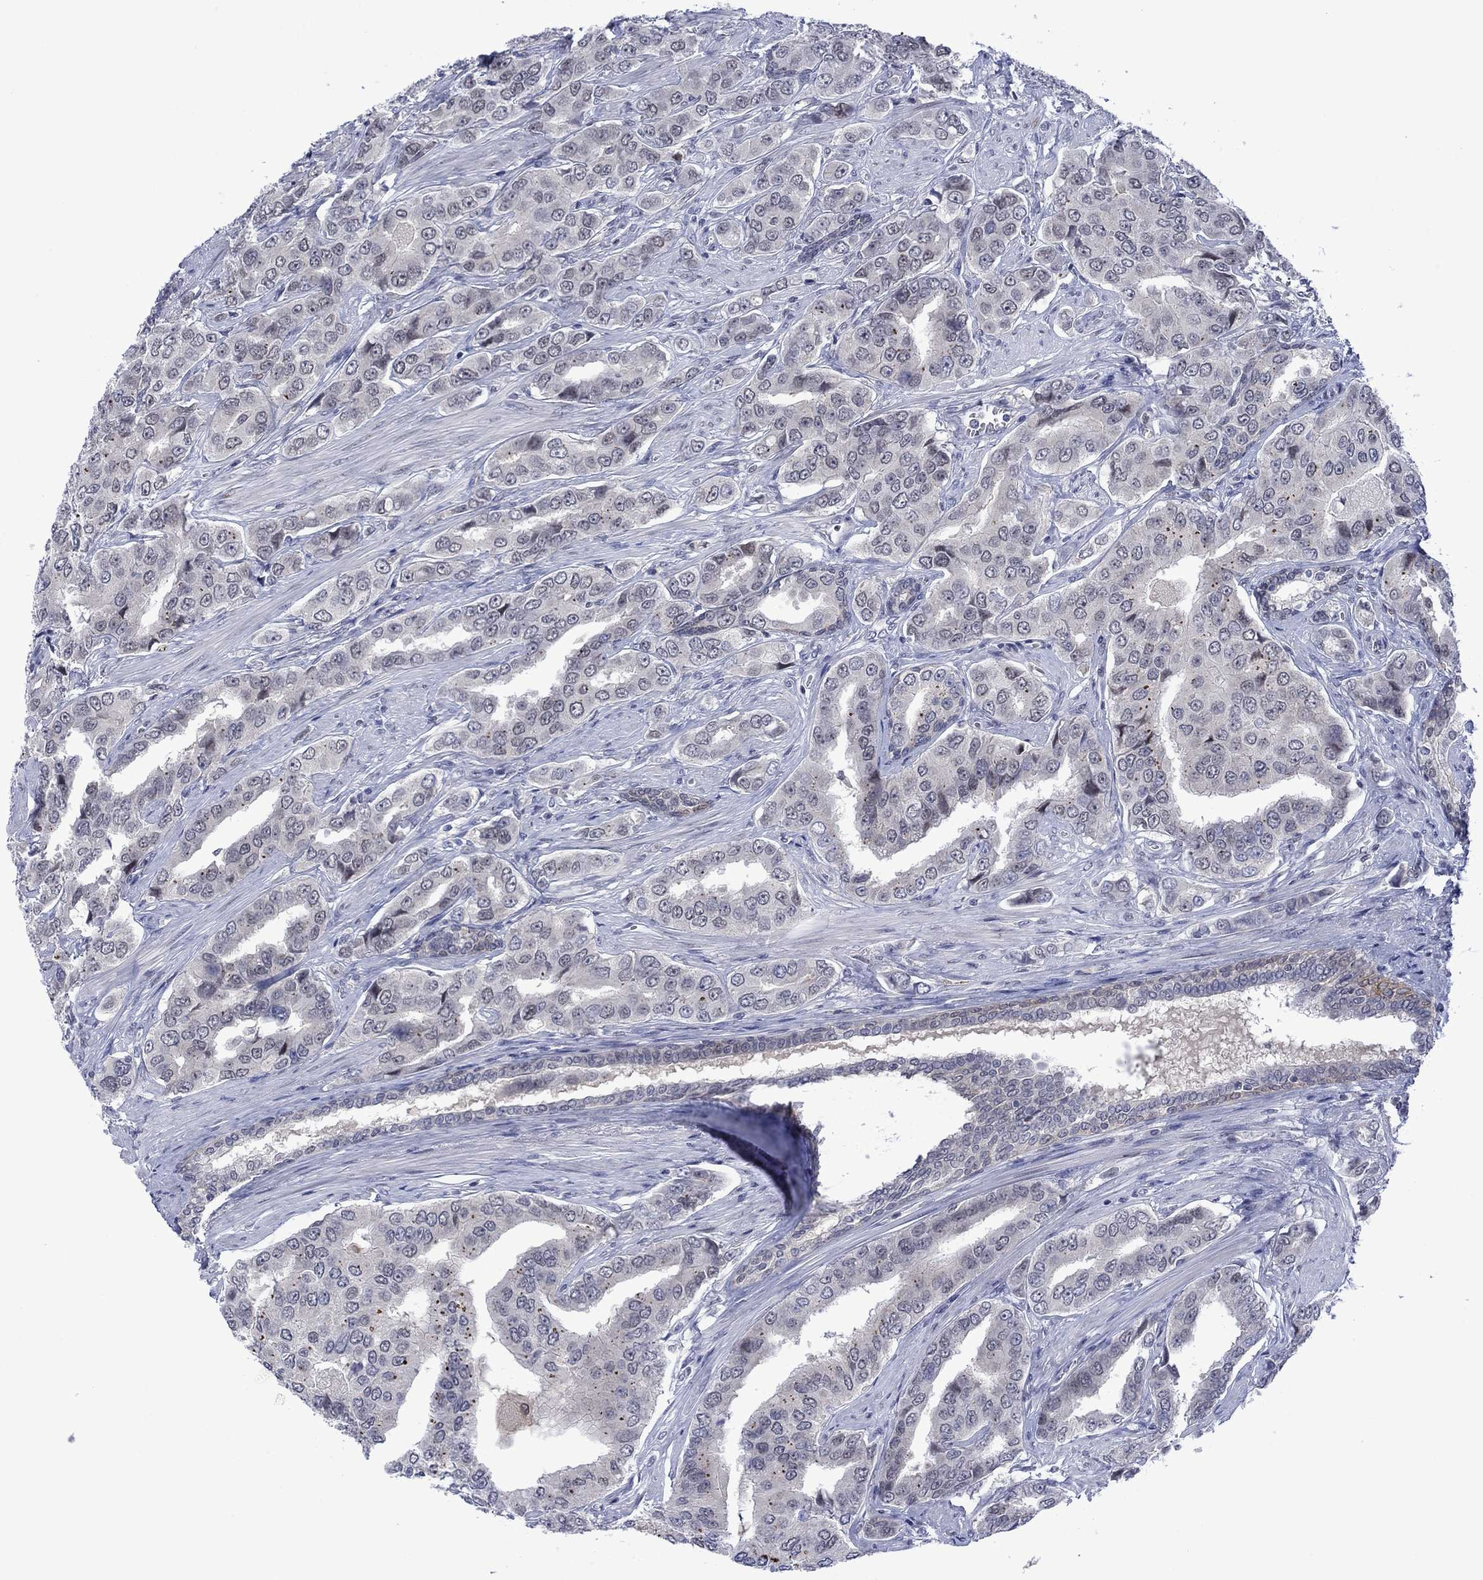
{"staining": {"intensity": "negative", "quantity": "none", "location": "none"}, "tissue": "prostate cancer", "cell_type": "Tumor cells", "image_type": "cancer", "snomed": [{"axis": "morphology", "description": "Adenocarcinoma, NOS"}, {"axis": "topography", "description": "Prostate and seminal vesicle, NOS"}, {"axis": "topography", "description": "Prostate"}], "caption": "Micrograph shows no significant protein expression in tumor cells of adenocarcinoma (prostate).", "gene": "AGL", "patient": {"sex": "male", "age": 69}}